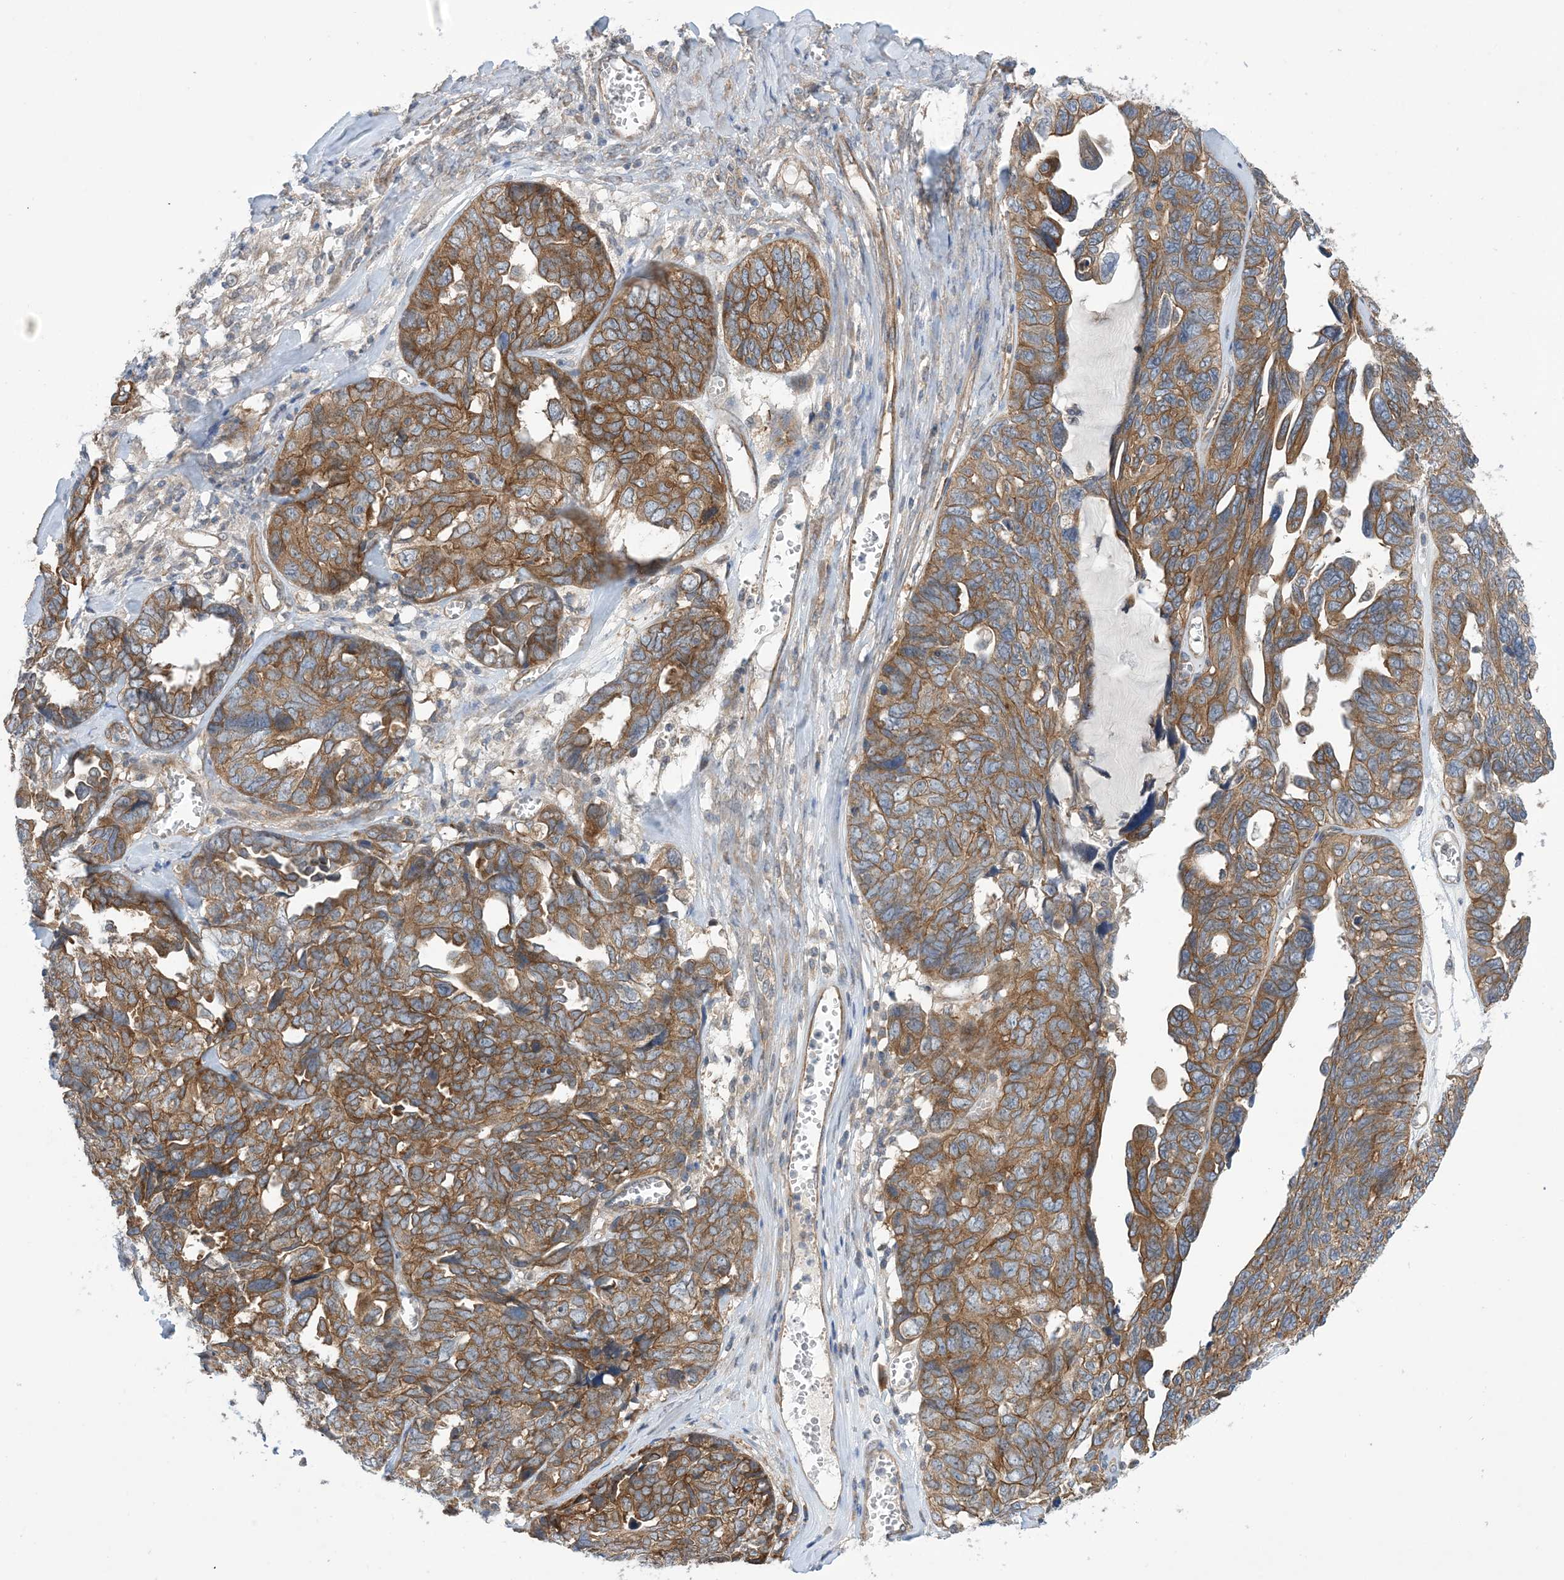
{"staining": {"intensity": "moderate", "quantity": ">75%", "location": "cytoplasmic/membranous"}, "tissue": "ovarian cancer", "cell_type": "Tumor cells", "image_type": "cancer", "snomed": [{"axis": "morphology", "description": "Cystadenocarcinoma, serous, NOS"}, {"axis": "topography", "description": "Ovary"}], "caption": "Immunohistochemistry (DAB) staining of human ovarian cancer (serous cystadenocarcinoma) exhibits moderate cytoplasmic/membranous protein positivity in about >75% of tumor cells.", "gene": "EHBP1", "patient": {"sex": "female", "age": 79}}